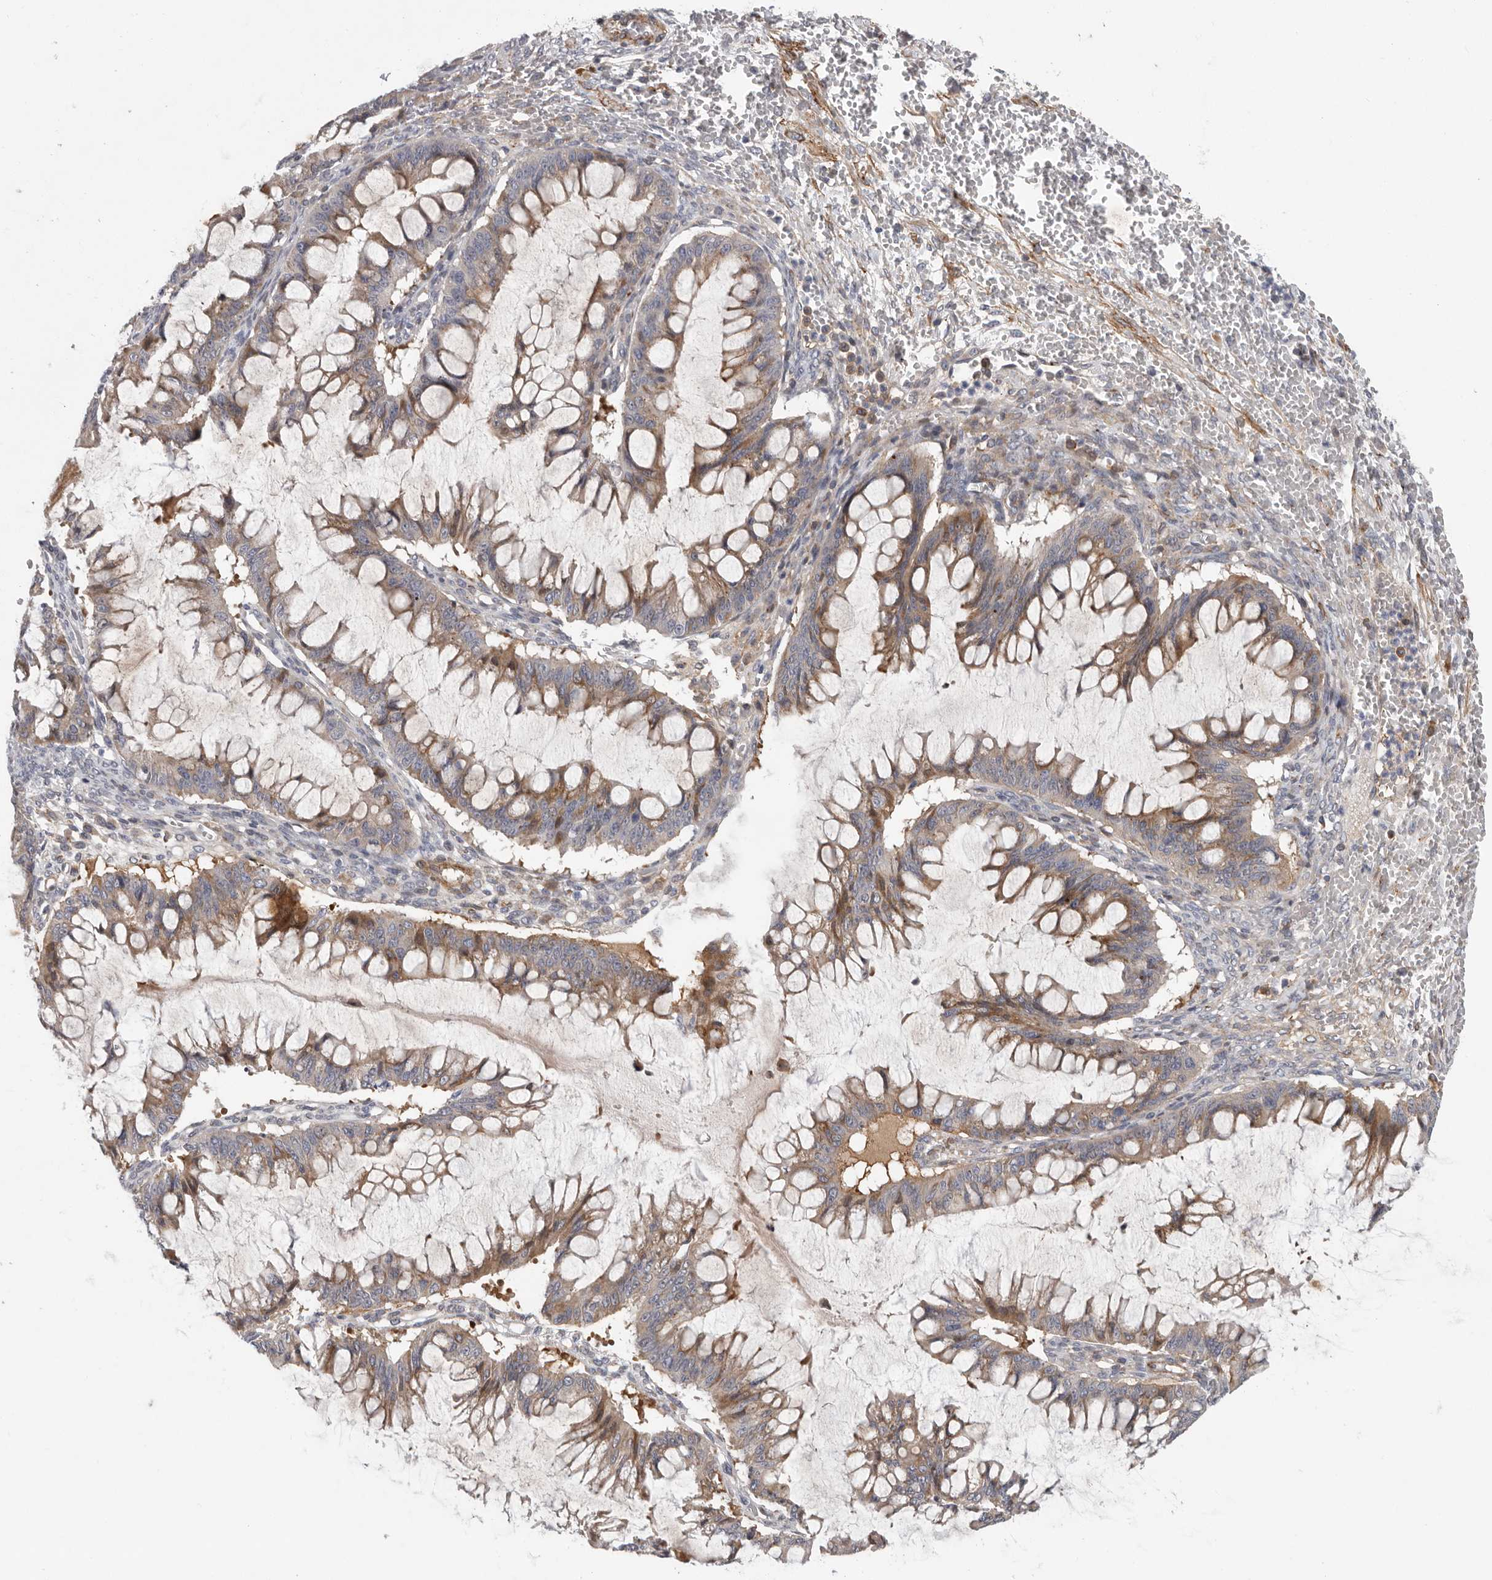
{"staining": {"intensity": "moderate", "quantity": ">75%", "location": "cytoplasmic/membranous"}, "tissue": "ovarian cancer", "cell_type": "Tumor cells", "image_type": "cancer", "snomed": [{"axis": "morphology", "description": "Cystadenocarcinoma, mucinous, NOS"}, {"axis": "topography", "description": "Ovary"}], "caption": "IHC histopathology image of human ovarian cancer stained for a protein (brown), which reveals medium levels of moderate cytoplasmic/membranous positivity in approximately >75% of tumor cells.", "gene": "ATXN3L", "patient": {"sex": "female", "age": 73}}